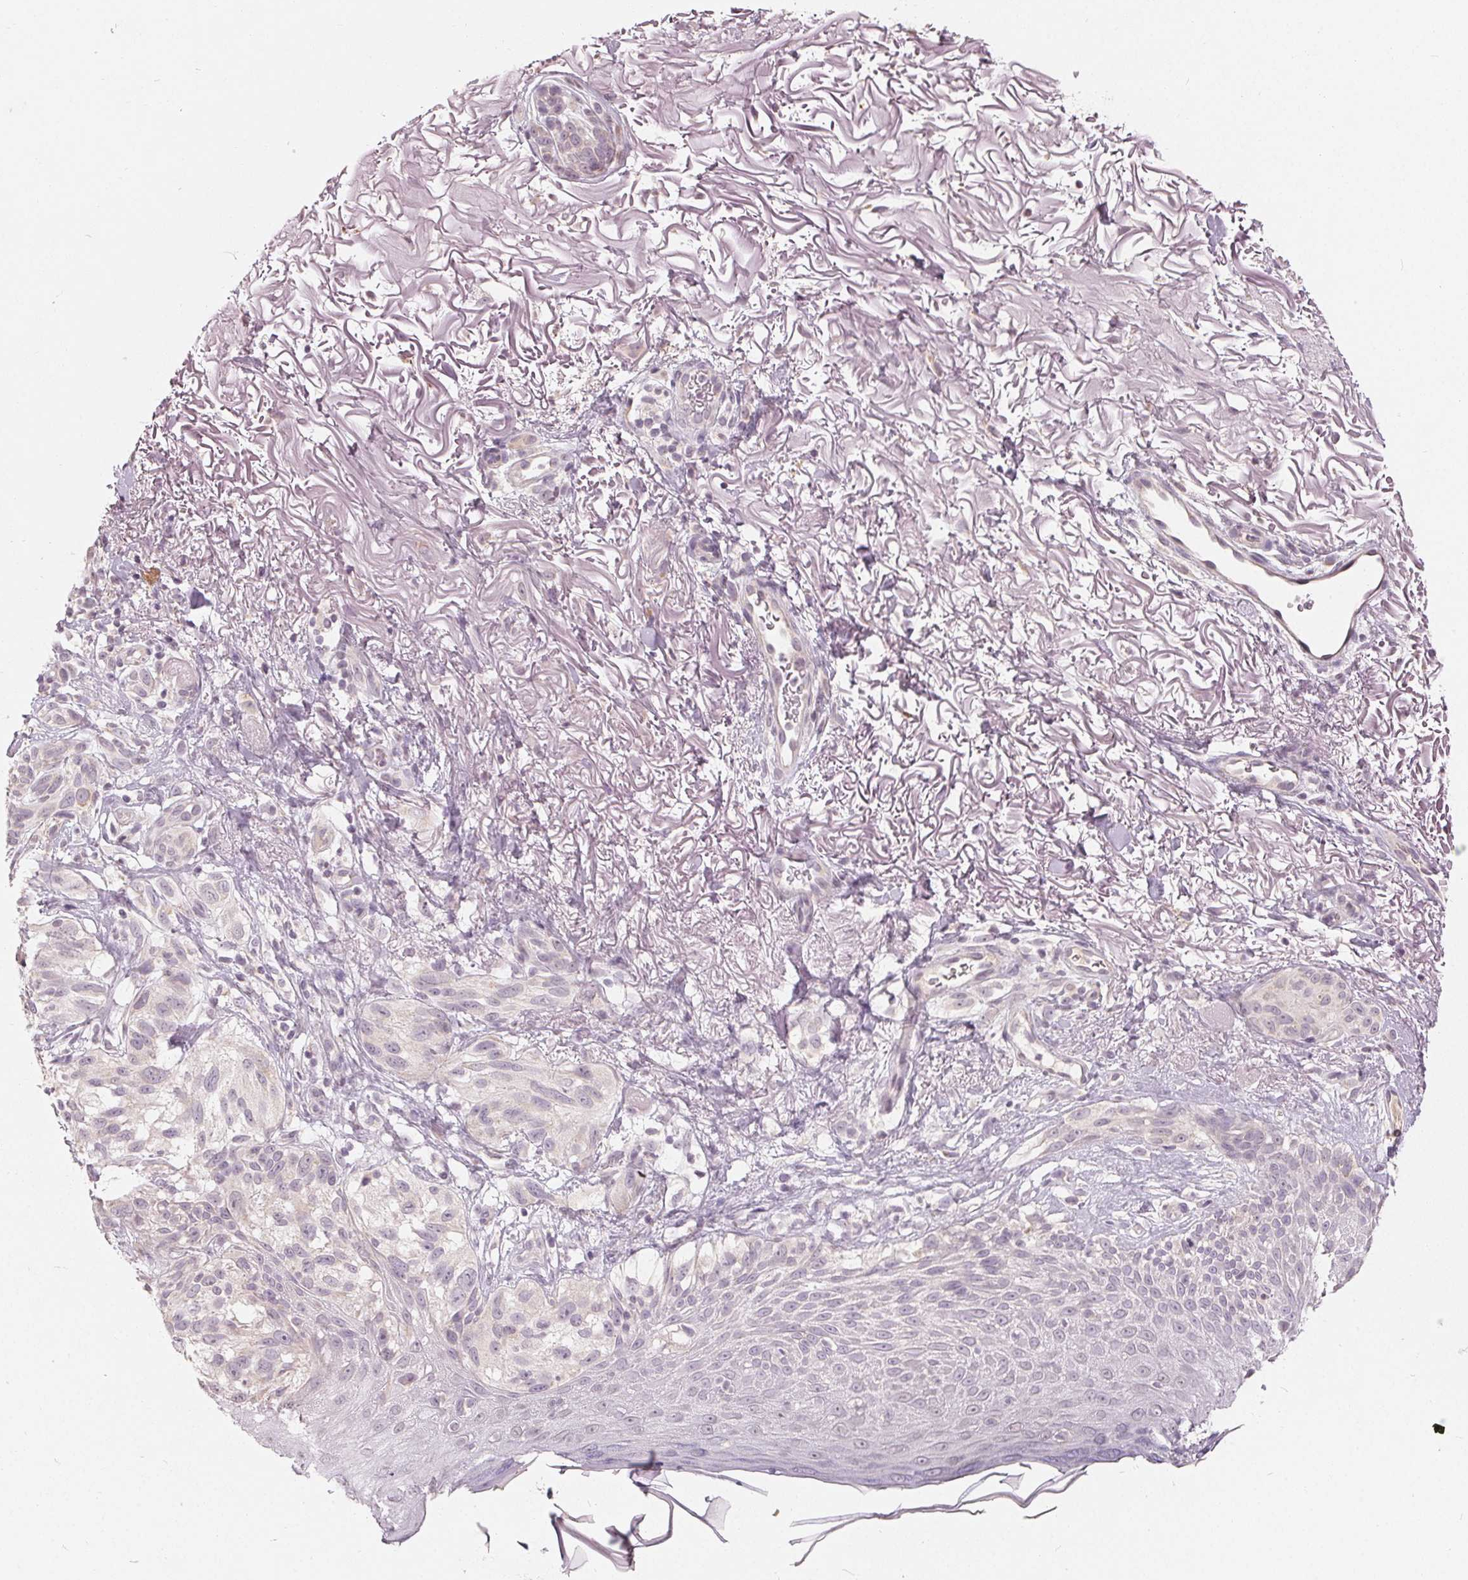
{"staining": {"intensity": "negative", "quantity": "none", "location": "none"}, "tissue": "melanoma", "cell_type": "Tumor cells", "image_type": "cancer", "snomed": [{"axis": "morphology", "description": "Malignant melanoma, NOS"}, {"axis": "topography", "description": "Skin"}], "caption": "Protein analysis of malignant melanoma exhibits no significant expression in tumor cells.", "gene": "TRIM60", "patient": {"sex": "female", "age": 86}}